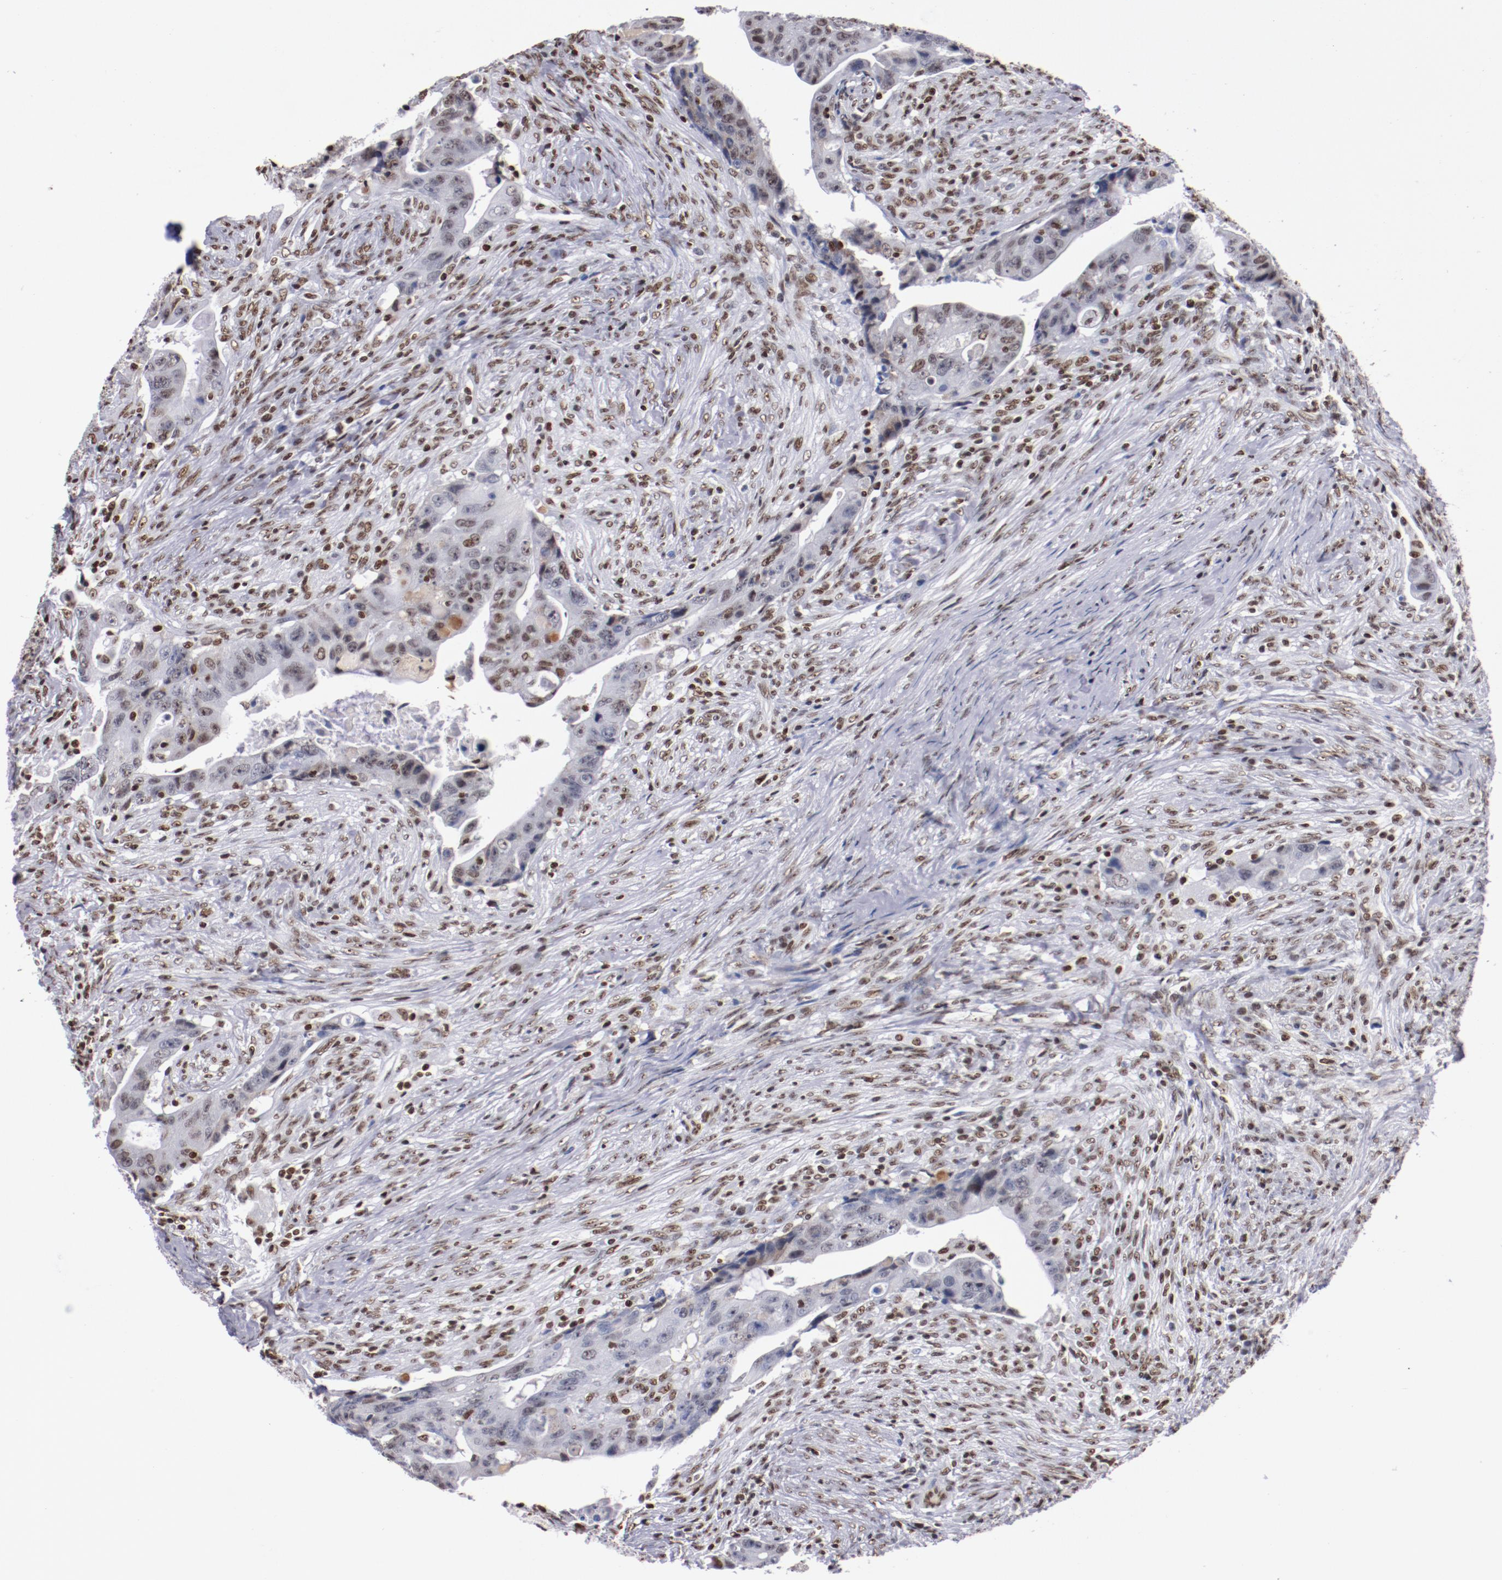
{"staining": {"intensity": "moderate", "quantity": ">75%", "location": "nuclear"}, "tissue": "colorectal cancer", "cell_type": "Tumor cells", "image_type": "cancer", "snomed": [{"axis": "morphology", "description": "Adenocarcinoma, NOS"}, {"axis": "topography", "description": "Rectum"}], "caption": "Colorectal adenocarcinoma stained for a protein displays moderate nuclear positivity in tumor cells.", "gene": "IFI16", "patient": {"sex": "female", "age": 71}}